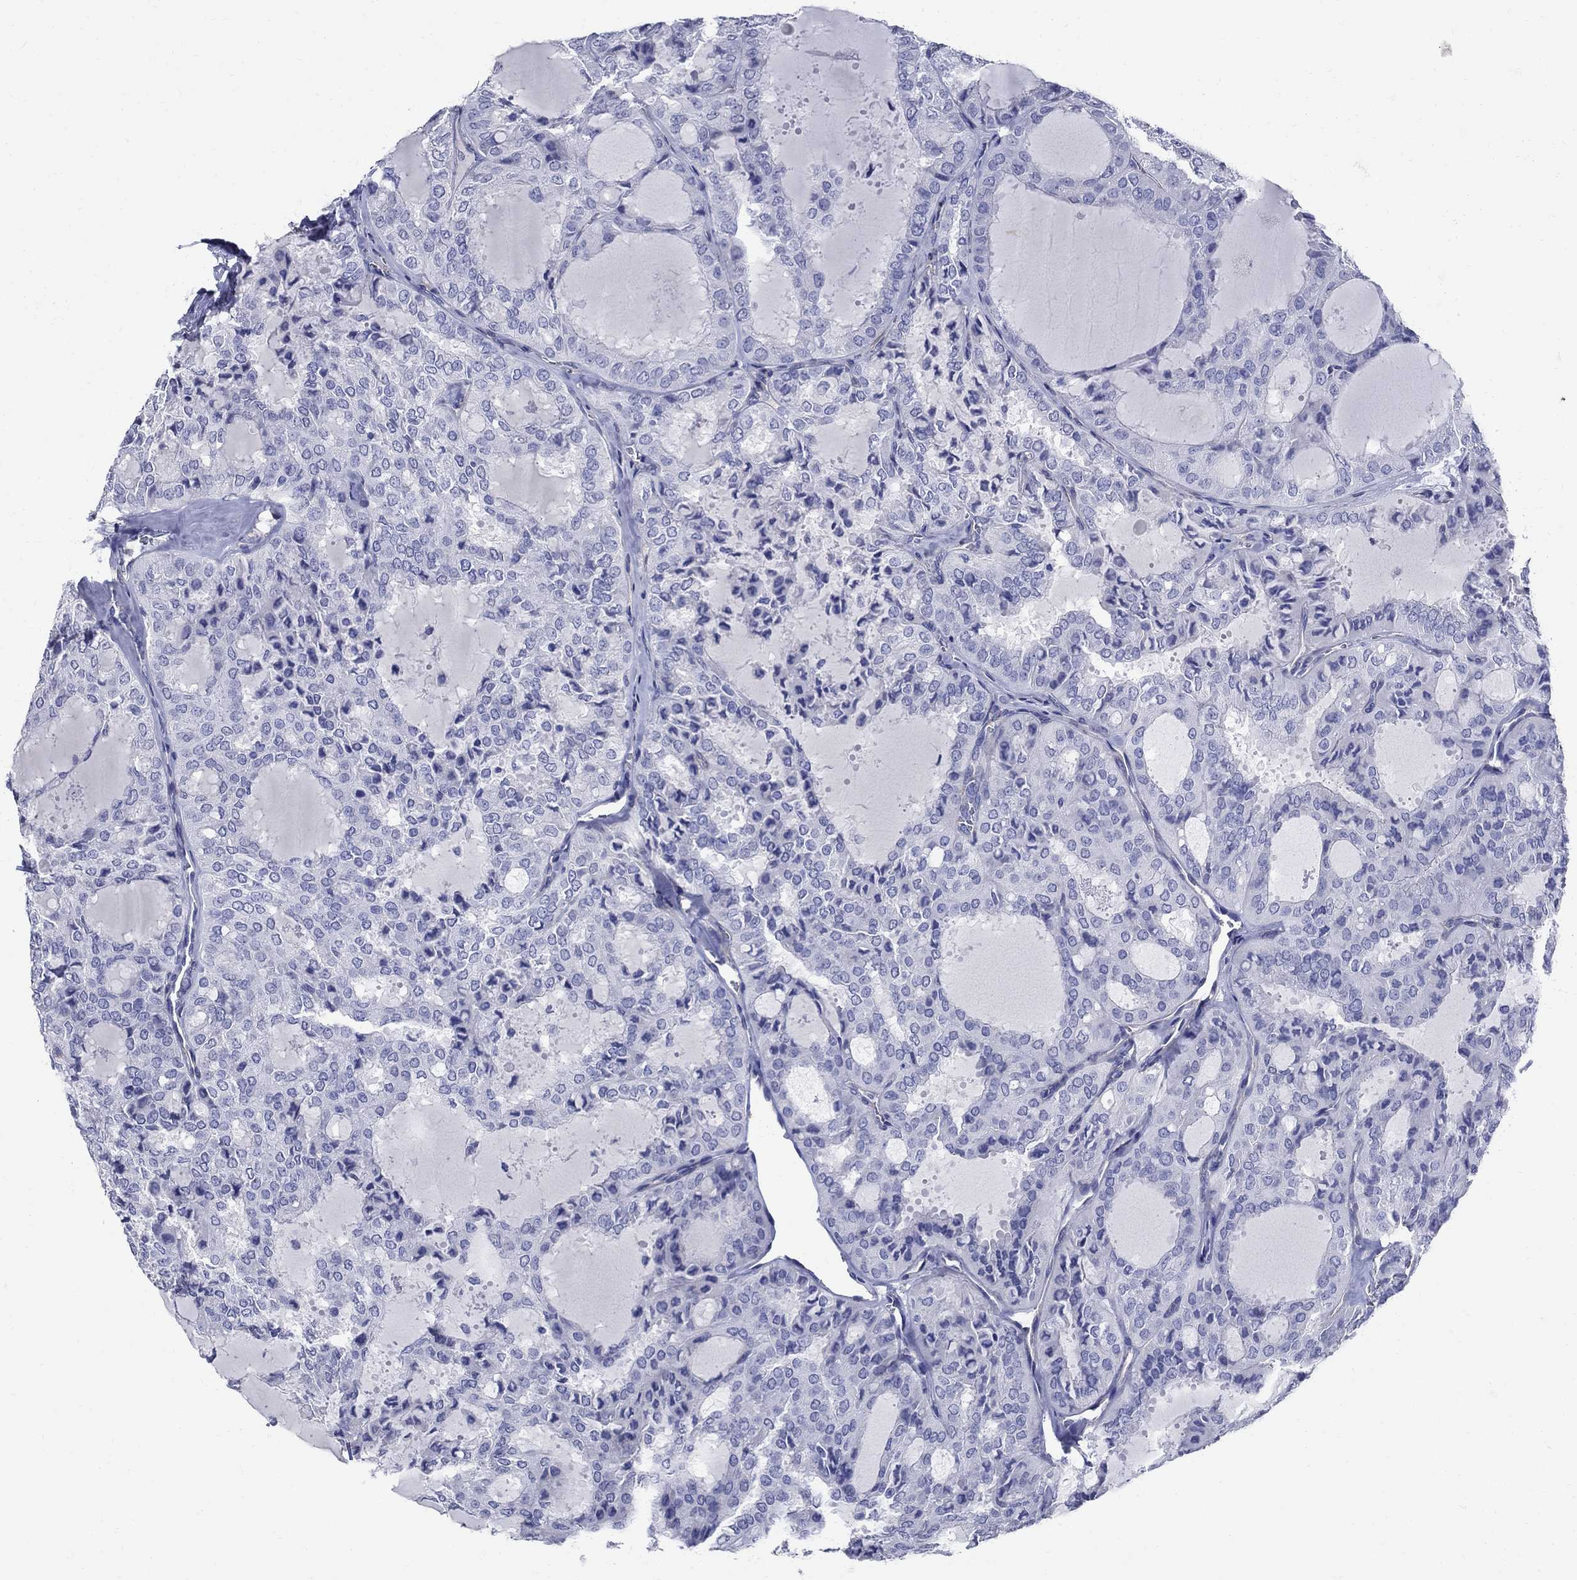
{"staining": {"intensity": "negative", "quantity": "none", "location": "none"}, "tissue": "thyroid cancer", "cell_type": "Tumor cells", "image_type": "cancer", "snomed": [{"axis": "morphology", "description": "Follicular adenoma carcinoma, NOS"}, {"axis": "topography", "description": "Thyroid gland"}], "caption": "Thyroid cancer (follicular adenoma carcinoma) was stained to show a protein in brown. There is no significant staining in tumor cells.", "gene": "SMCP", "patient": {"sex": "male", "age": 75}}